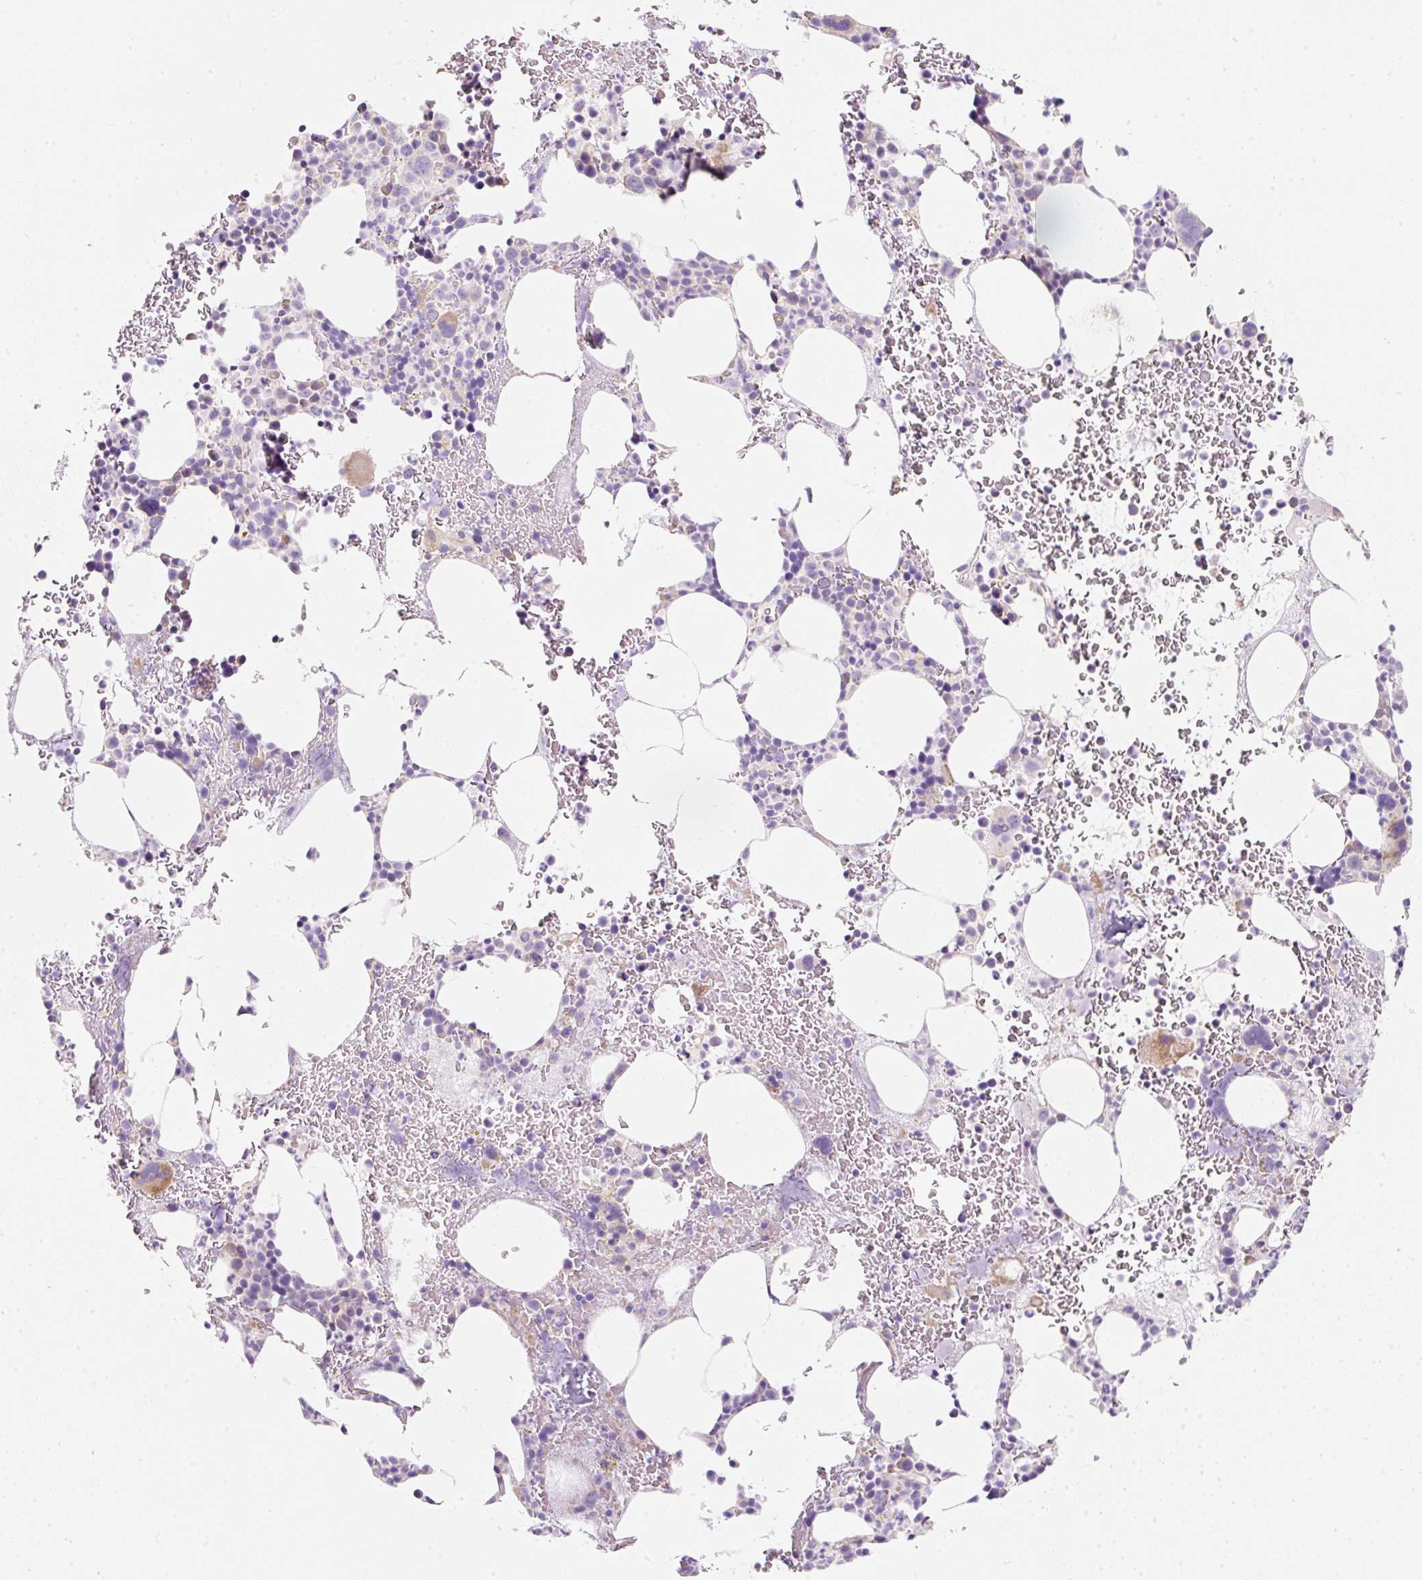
{"staining": {"intensity": "moderate", "quantity": "<25%", "location": "cytoplasmic/membranous"}, "tissue": "bone marrow", "cell_type": "Hematopoietic cells", "image_type": "normal", "snomed": [{"axis": "morphology", "description": "Normal tissue, NOS"}, {"axis": "topography", "description": "Bone marrow"}], "caption": "Immunohistochemical staining of benign human bone marrow reveals low levels of moderate cytoplasmic/membranous staining in about <25% of hematopoietic cells.", "gene": "ERAP2", "patient": {"sex": "male", "age": 62}}